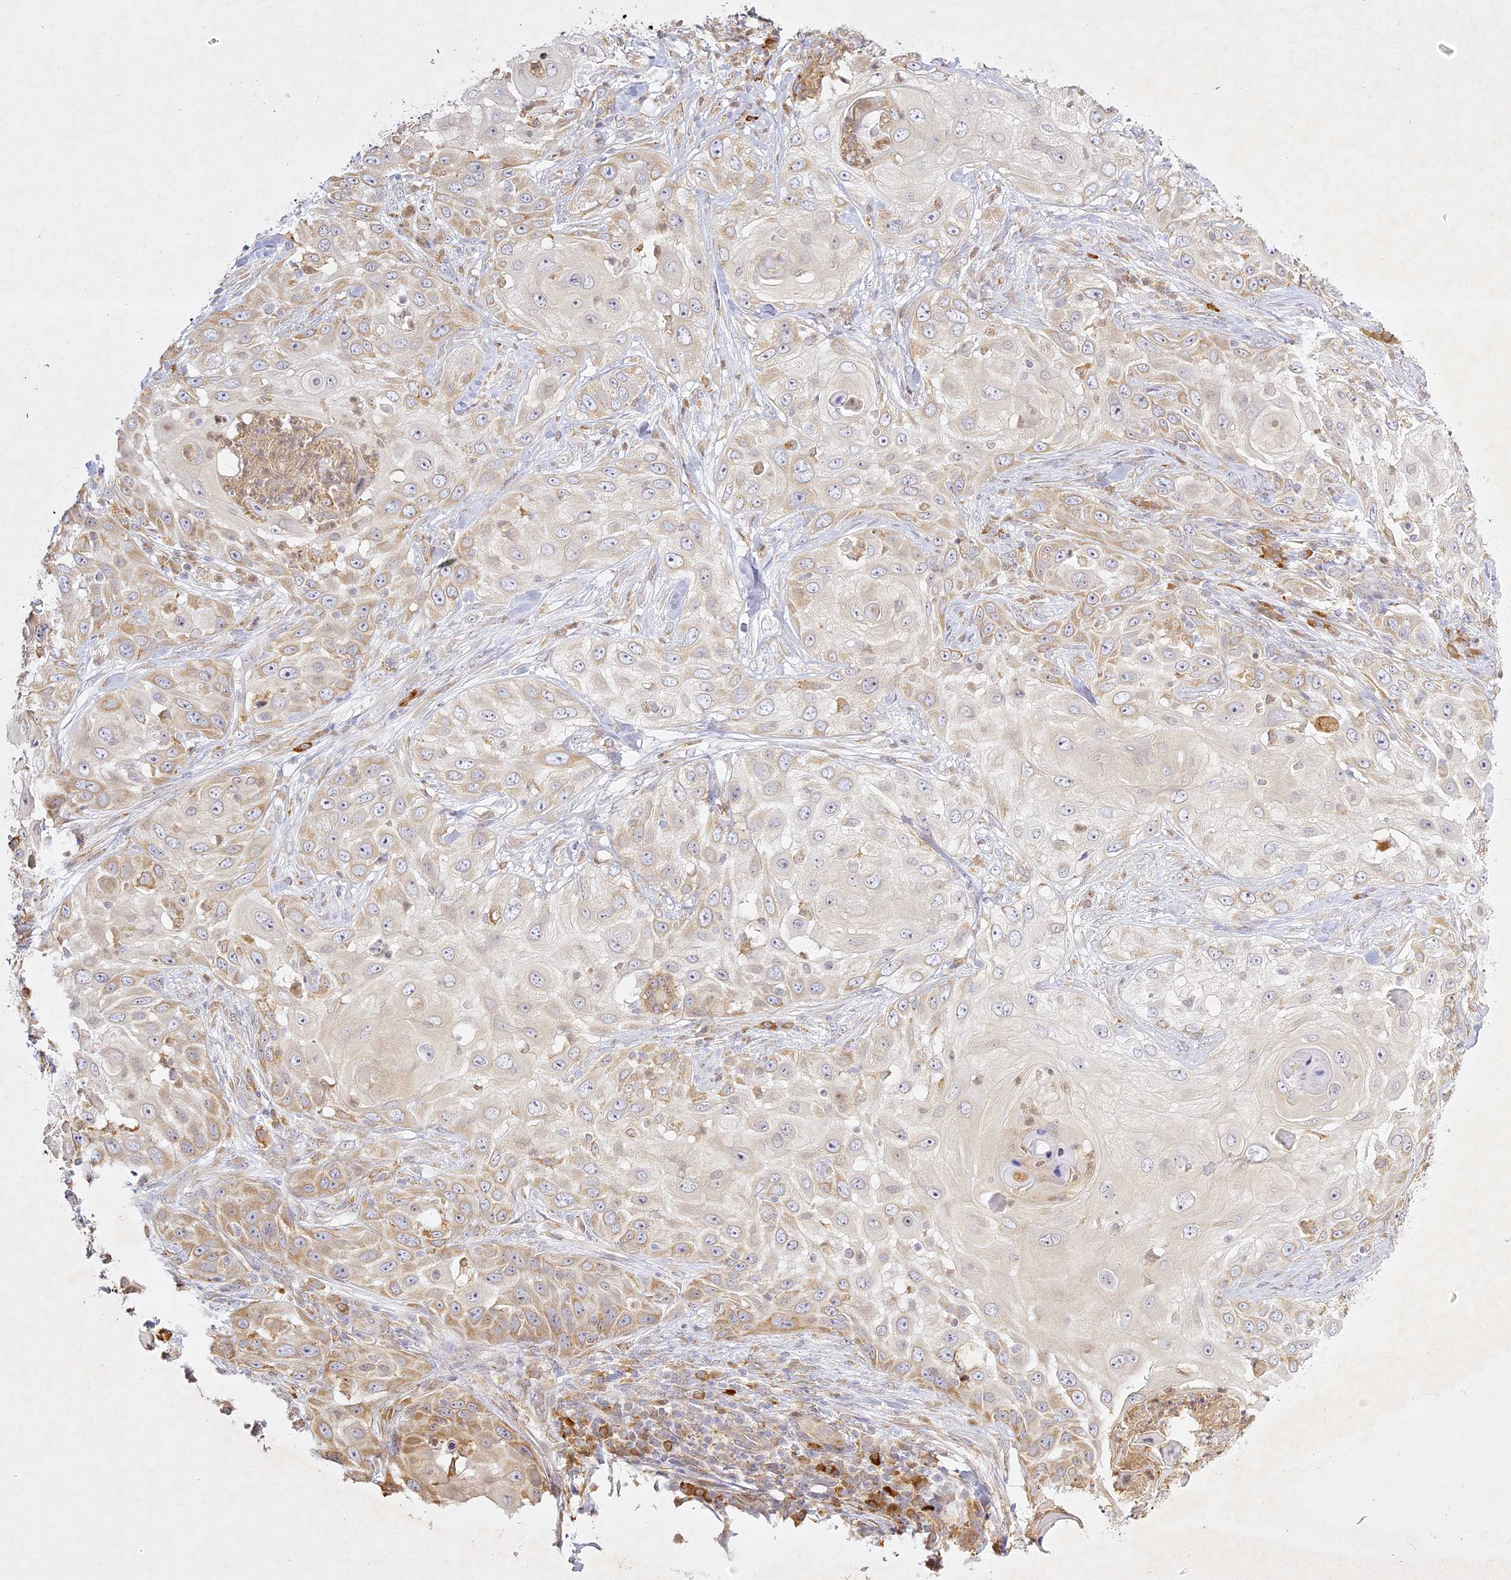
{"staining": {"intensity": "moderate", "quantity": "25%-75%", "location": "cytoplasmic/membranous"}, "tissue": "skin cancer", "cell_type": "Tumor cells", "image_type": "cancer", "snomed": [{"axis": "morphology", "description": "Squamous cell carcinoma, NOS"}, {"axis": "topography", "description": "Skin"}], "caption": "A micrograph showing moderate cytoplasmic/membranous positivity in about 25%-75% of tumor cells in squamous cell carcinoma (skin), as visualized by brown immunohistochemical staining.", "gene": "SLC30A5", "patient": {"sex": "female", "age": 44}}